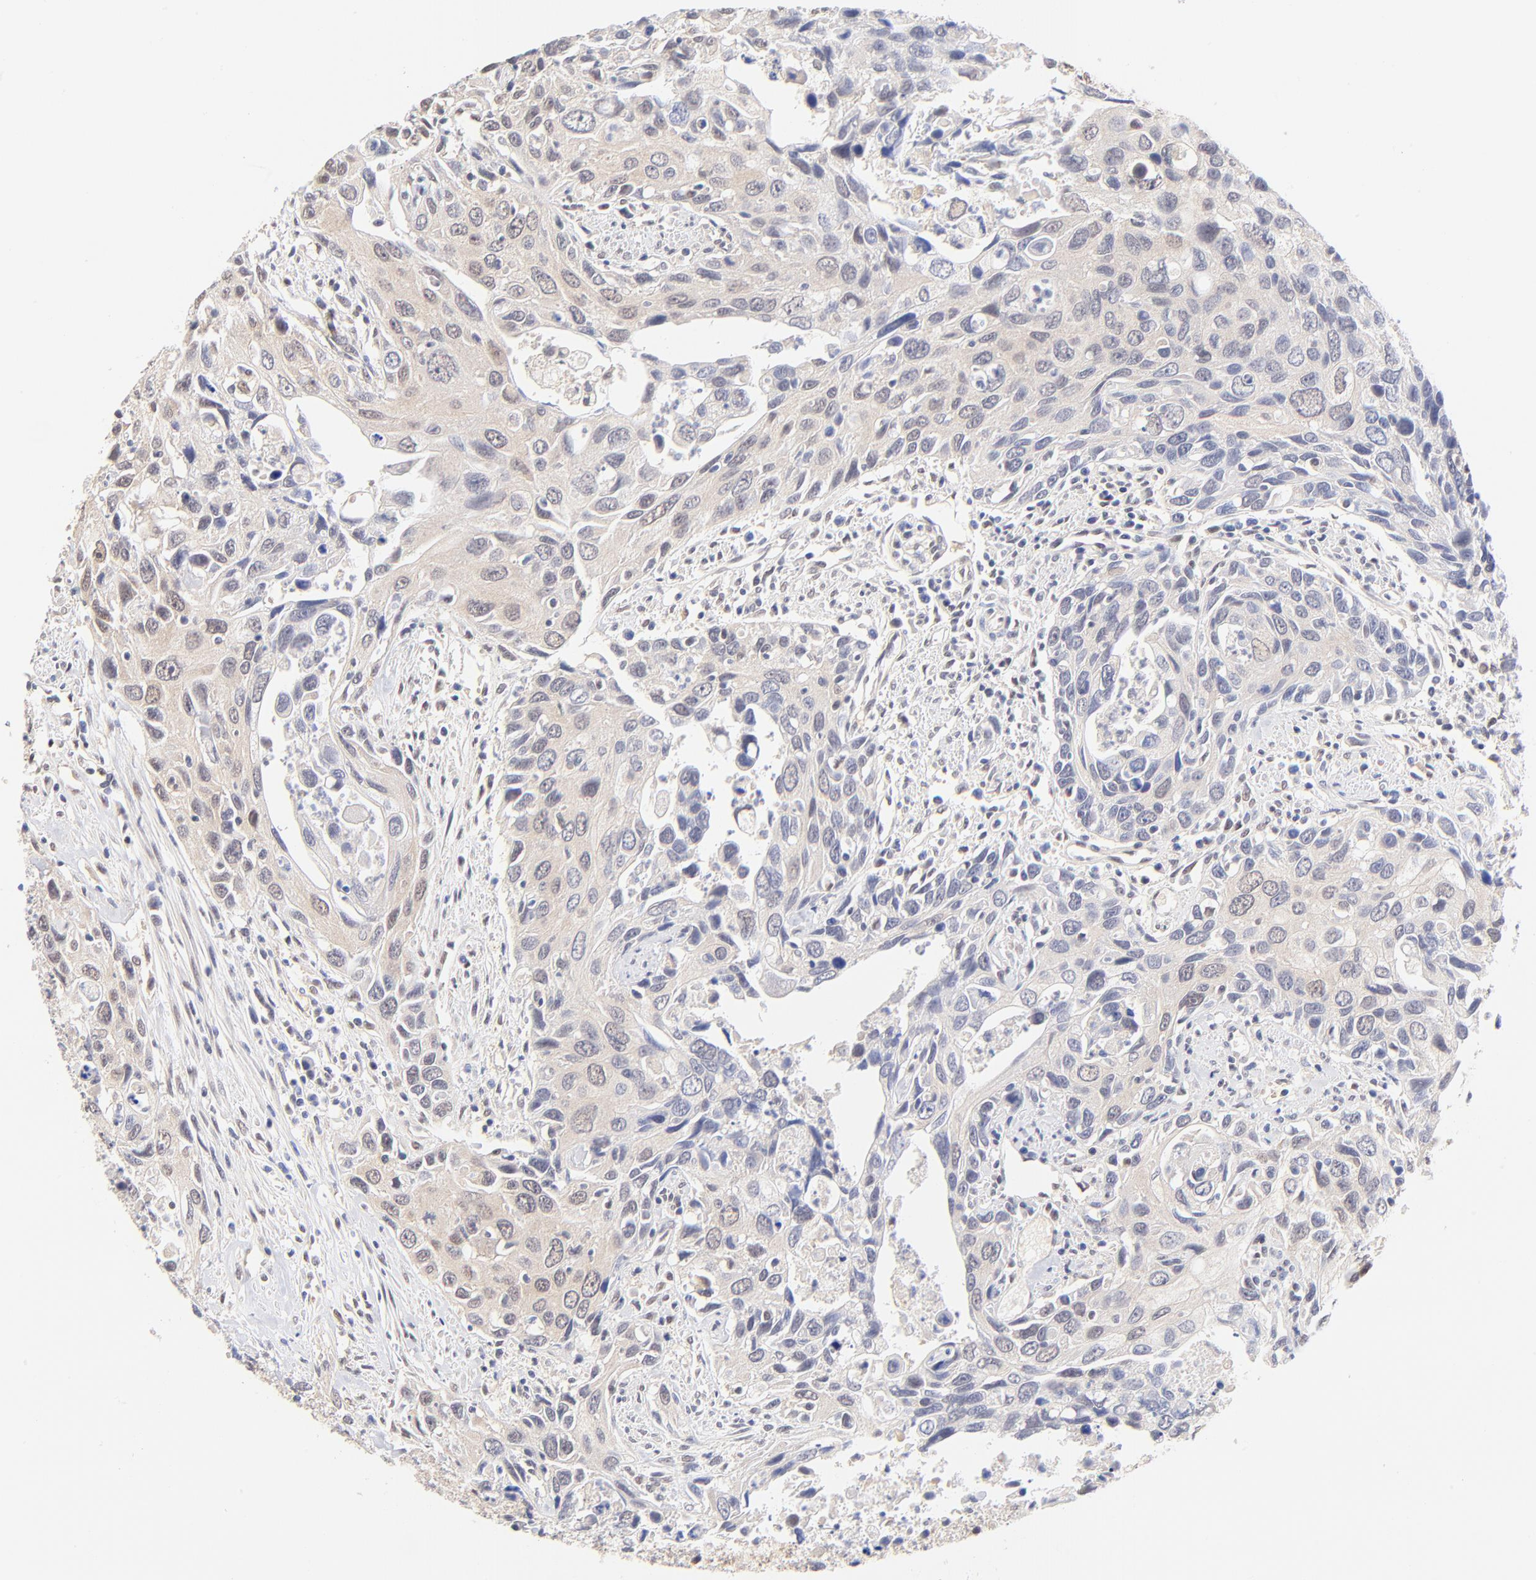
{"staining": {"intensity": "weak", "quantity": "25%-75%", "location": "cytoplasmic/membranous"}, "tissue": "urothelial cancer", "cell_type": "Tumor cells", "image_type": "cancer", "snomed": [{"axis": "morphology", "description": "Urothelial carcinoma, High grade"}, {"axis": "topography", "description": "Urinary bladder"}], "caption": "This is an image of immunohistochemistry staining of urothelial carcinoma (high-grade), which shows weak positivity in the cytoplasmic/membranous of tumor cells.", "gene": "TXNL1", "patient": {"sex": "male", "age": 71}}